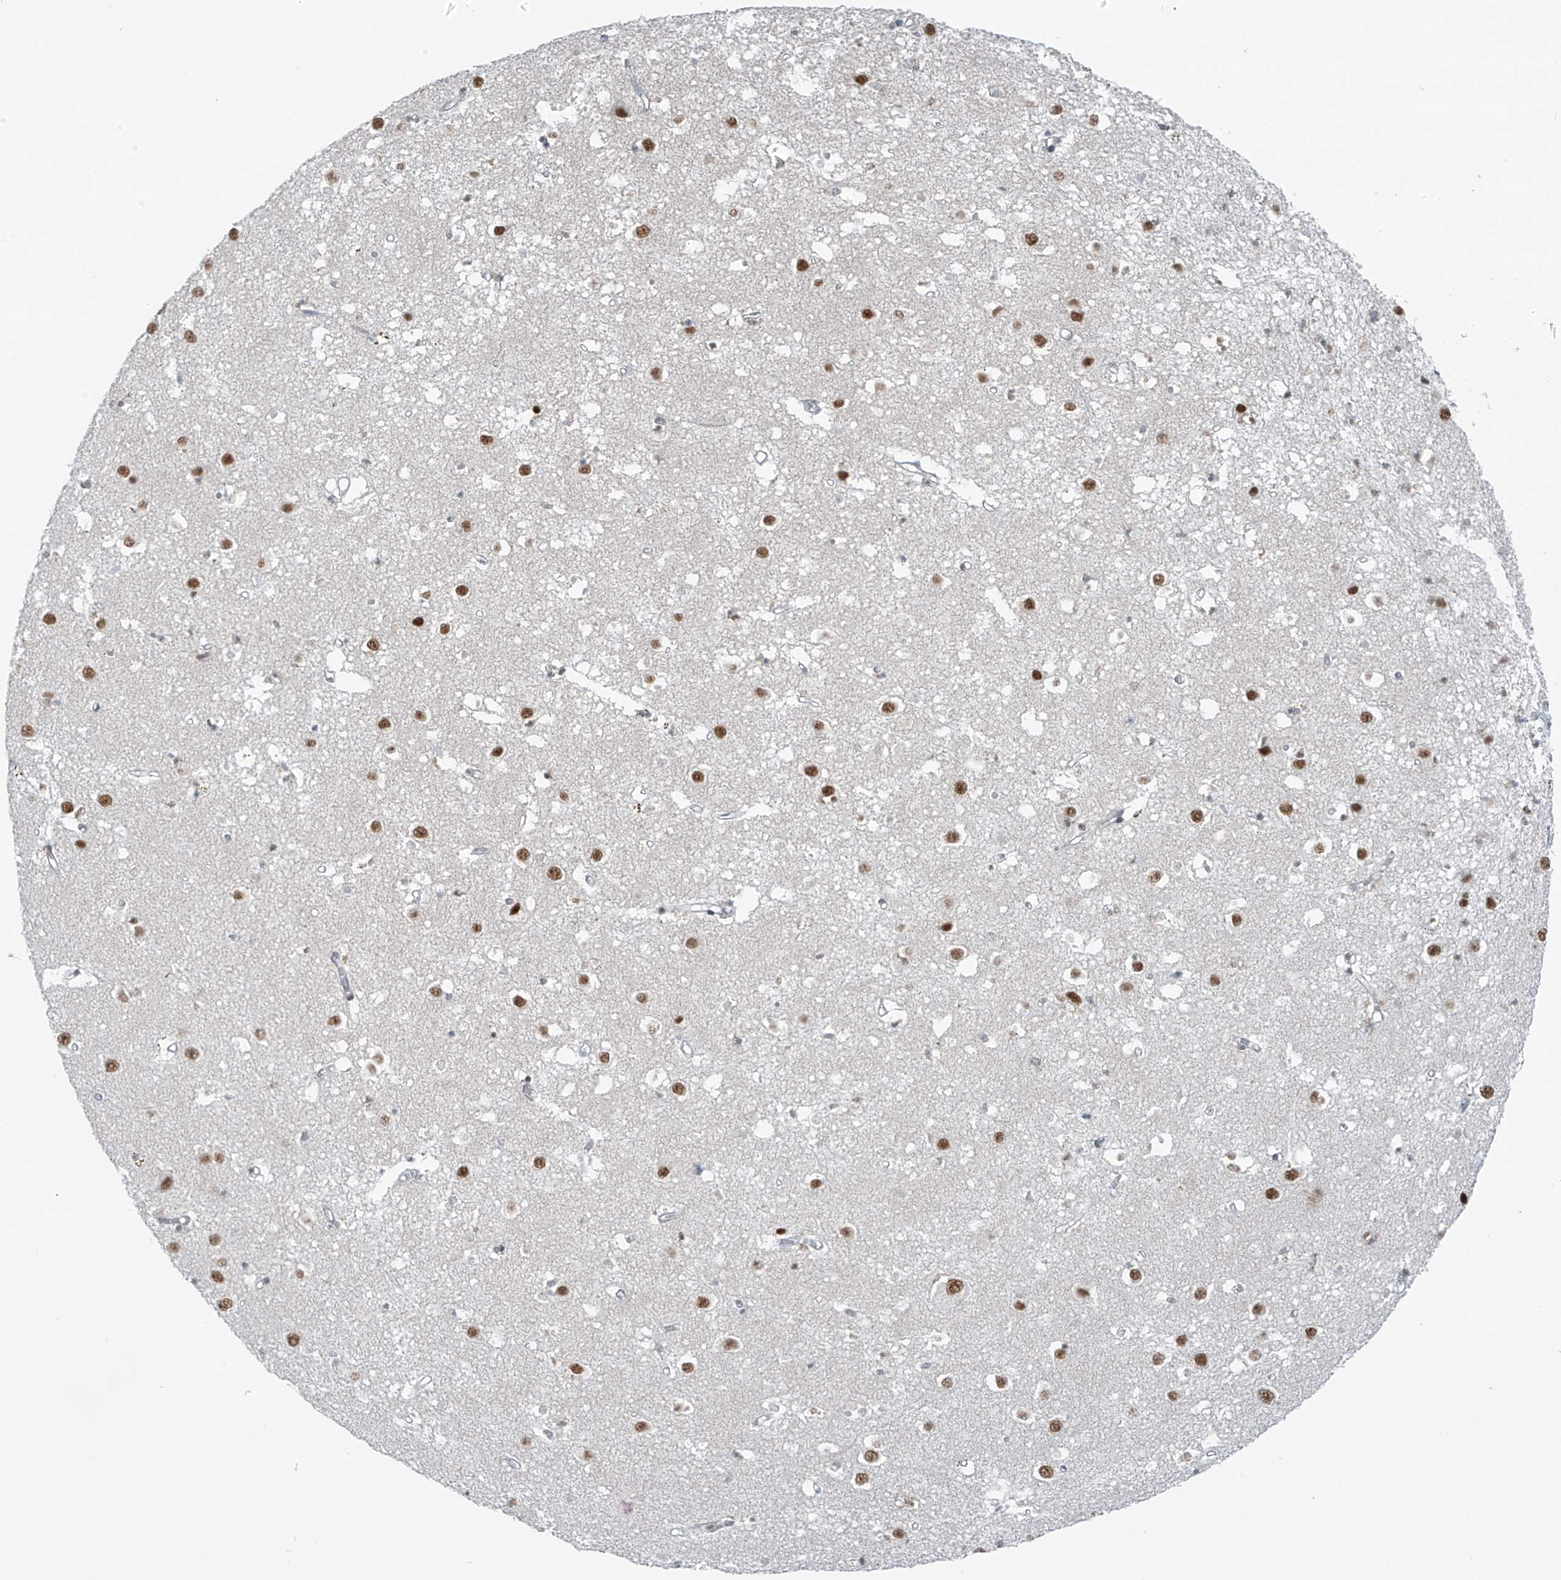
{"staining": {"intensity": "moderate", "quantity": "<25%", "location": "nuclear"}, "tissue": "caudate", "cell_type": "Glial cells", "image_type": "normal", "snomed": [{"axis": "morphology", "description": "Normal tissue, NOS"}, {"axis": "topography", "description": "Lateral ventricle wall"}], "caption": "Moderate nuclear staining is seen in approximately <25% of glial cells in benign caudate. Using DAB (3,3'-diaminobenzidine) (brown) and hematoxylin (blue) stains, captured at high magnification using brightfield microscopy.", "gene": "WRNIP1", "patient": {"sex": "male", "age": 70}}